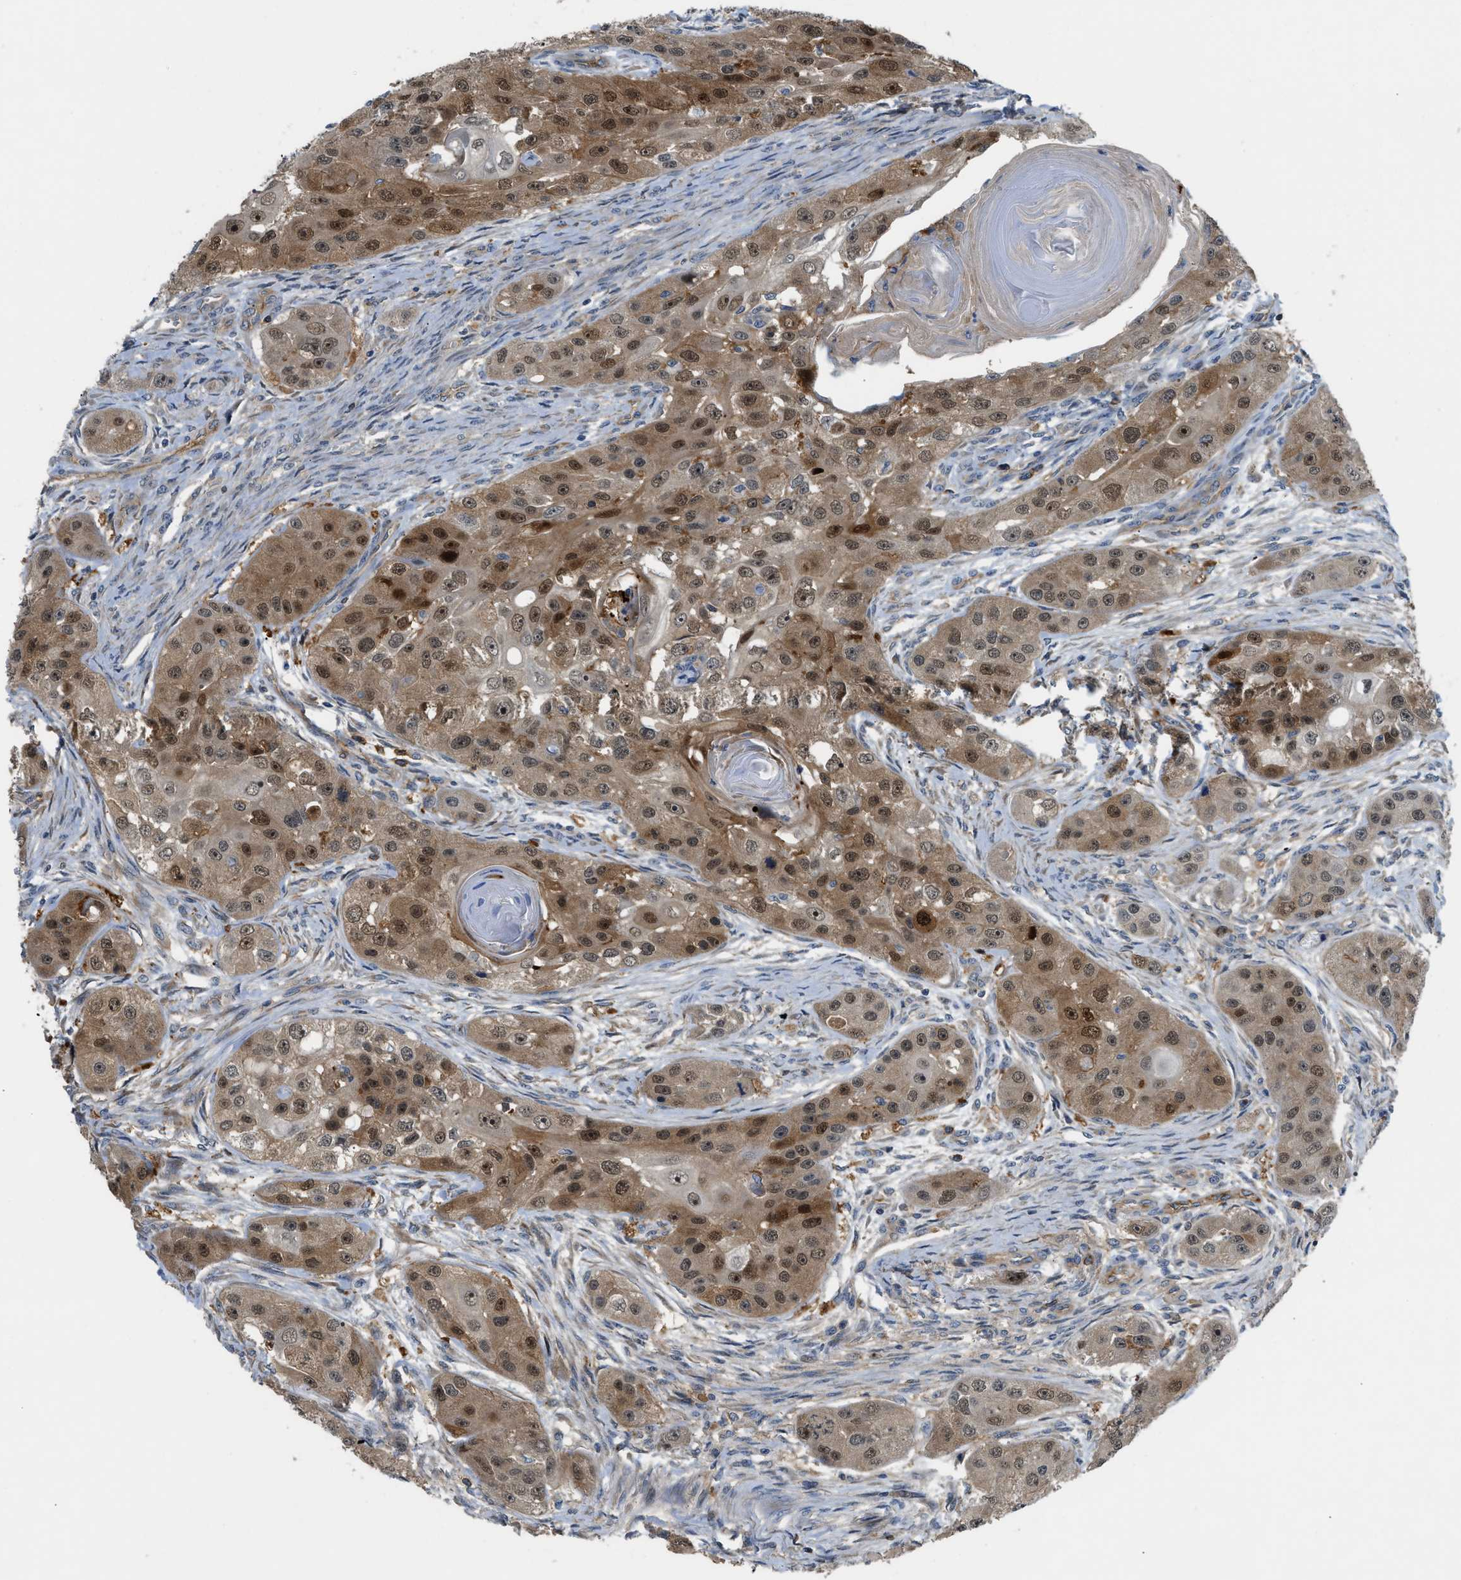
{"staining": {"intensity": "moderate", "quantity": ">75%", "location": "cytoplasmic/membranous,nuclear"}, "tissue": "head and neck cancer", "cell_type": "Tumor cells", "image_type": "cancer", "snomed": [{"axis": "morphology", "description": "Normal tissue, NOS"}, {"axis": "morphology", "description": "Squamous cell carcinoma, NOS"}, {"axis": "topography", "description": "Skeletal muscle"}, {"axis": "topography", "description": "Head-Neck"}], "caption": "Immunohistochemistry staining of head and neck cancer, which displays medium levels of moderate cytoplasmic/membranous and nuclear expression in about >75% of tumor cells indicating moderate cytoplasmic/membranous and nuclear protein expression. The staining was performed using DAB (brown) for protein detection and nuclei were counterstained in hematoxylin (blue).", "gene": "TRAK2", "patient": {"sex": "male", "age": 51}}